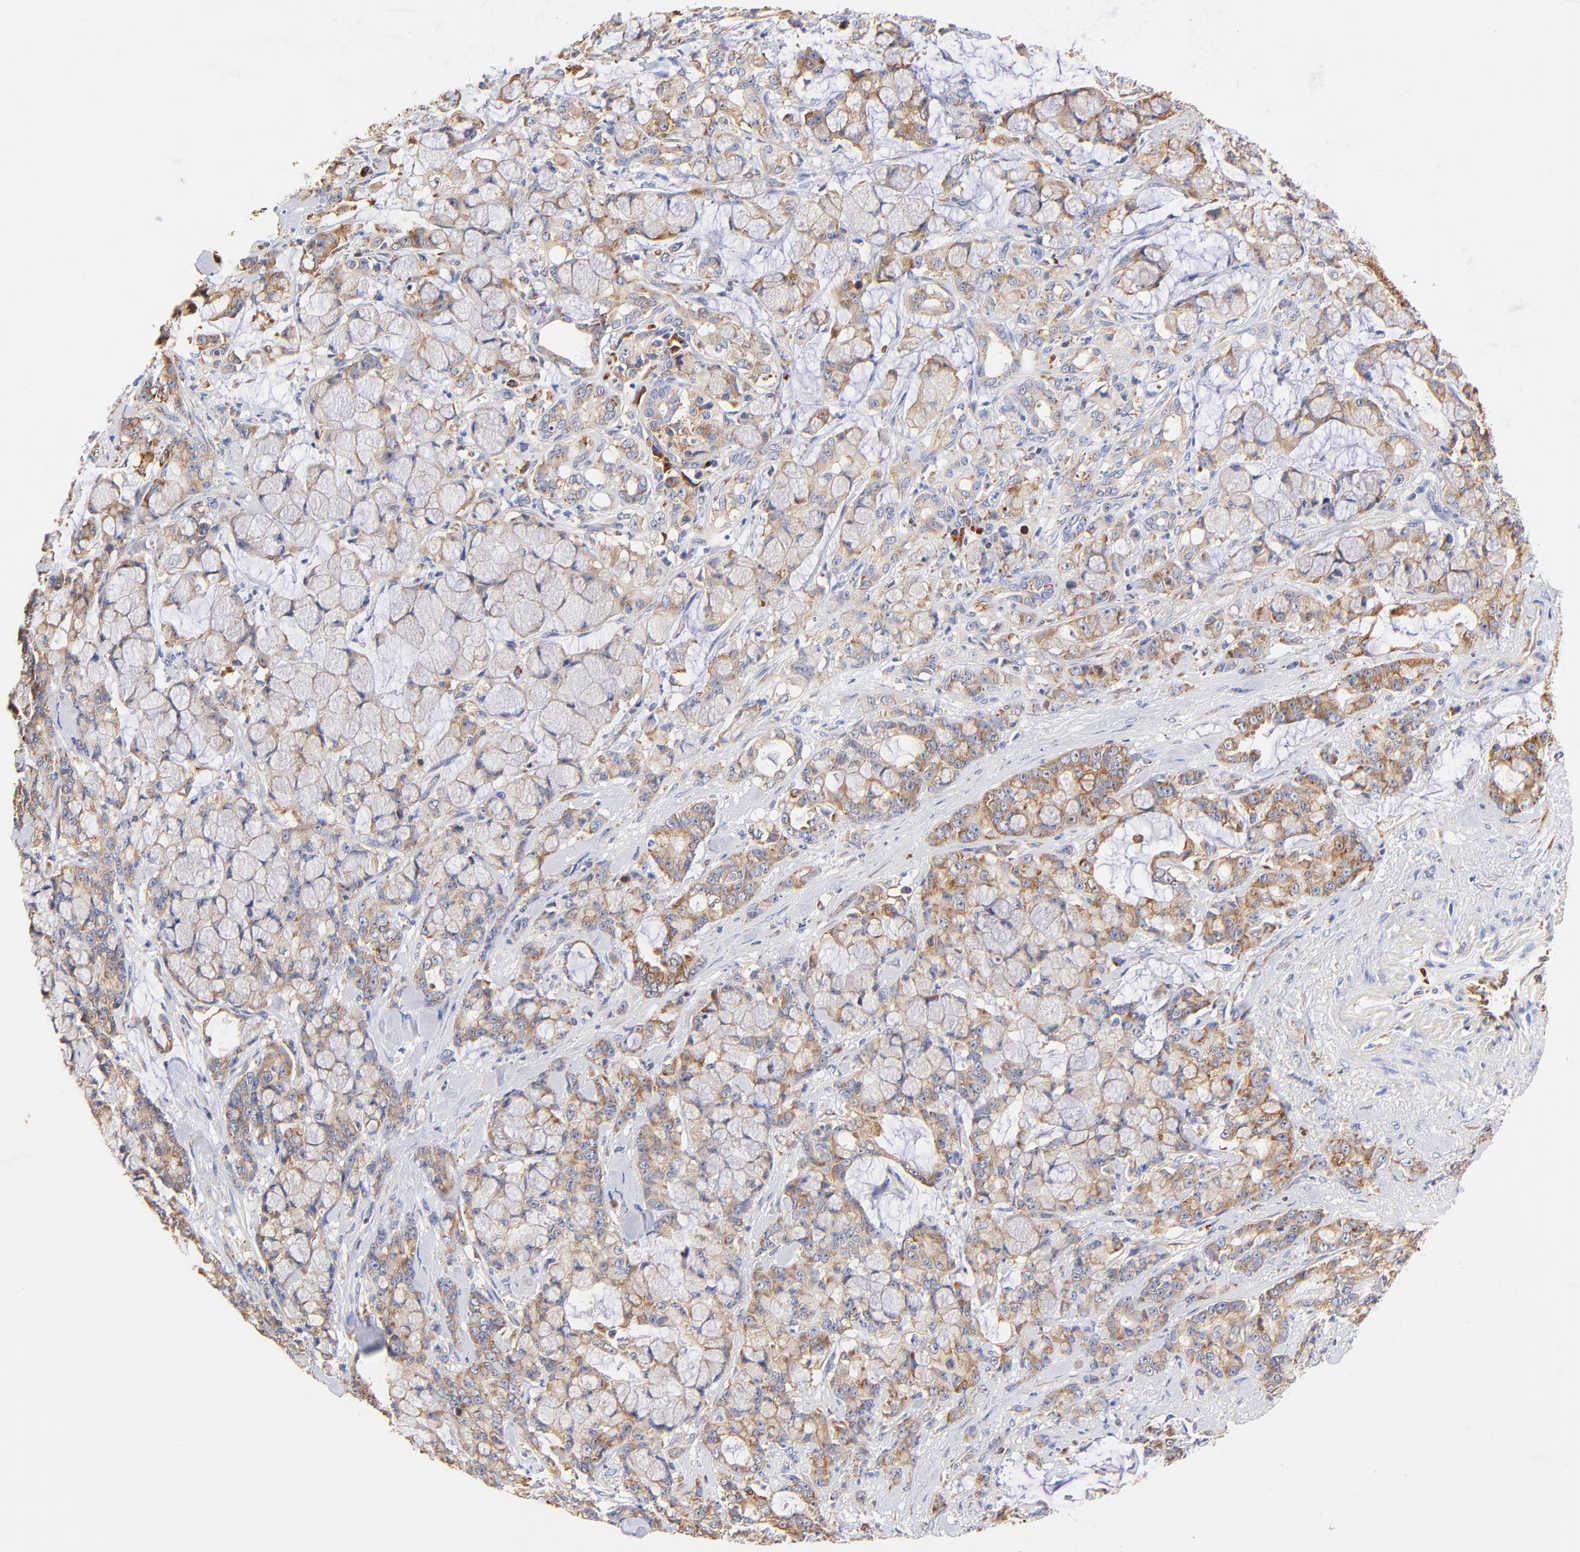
{"staining": {"intensity": "moderate", "quantity": ">75%", "location": "cytoplasmic/membranous"}, "tissue": "pancreatic cancer", "cell_type": "Tumor cells", "image_type": "cancer", "snomed": [{"axis": "morphology", "description": "Adenocarcinoma, NOS"}, {"axis": "topography", "description": "Pancreas"}], "caption": "Brown immunohistochemical staining in human adenocarcinoma (pancreatic) exhibits moderate cytoplasmic/membranous staining in approximately >75% of tumor cells.", "gene": "RPL27", "patient": {"sex": "female", "age": 73}}